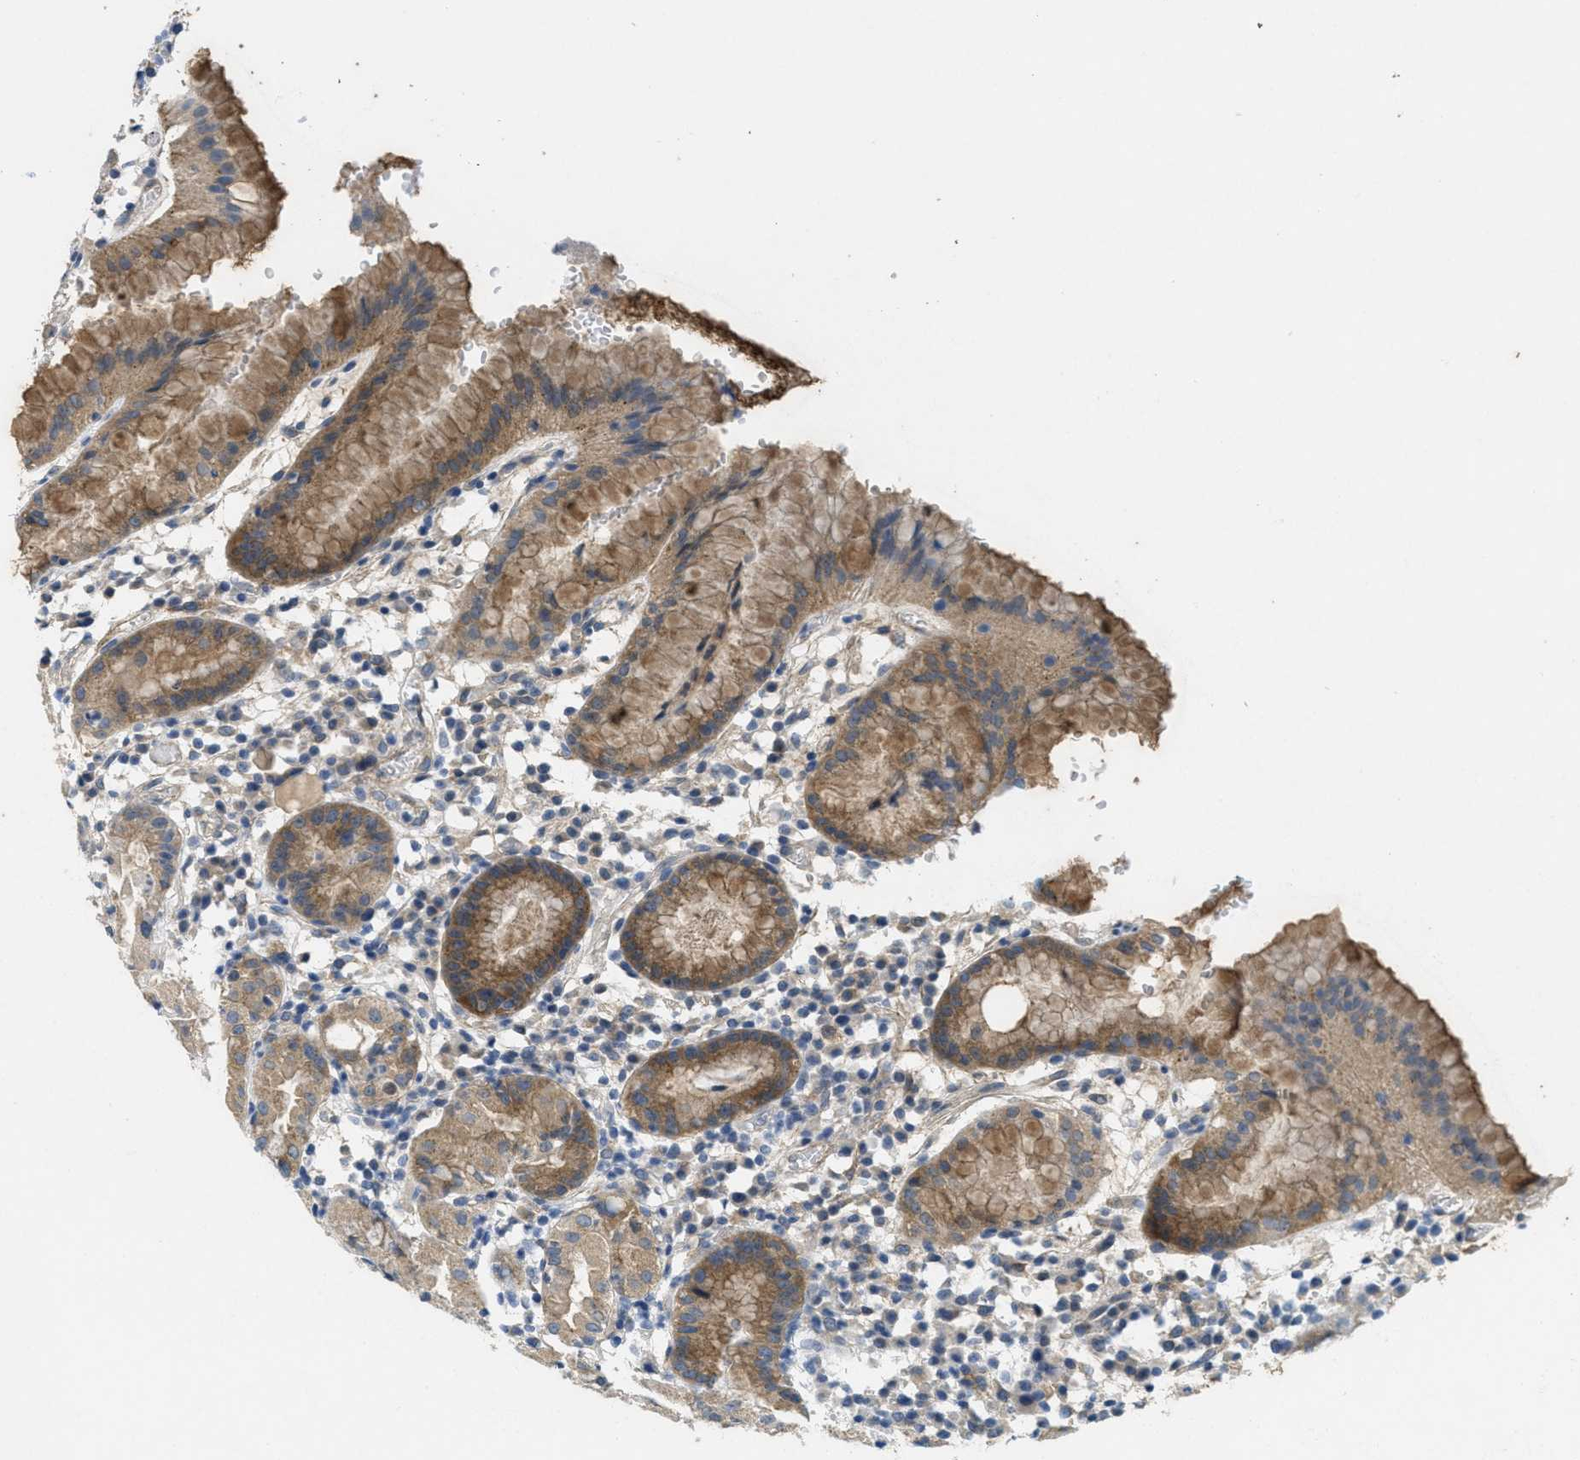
{"staining": {"intensity": "moderate", "quantity": "<25%", "location": "cytoplasmic/membranous"}, "tissue": "stomach", "cell_type": "Glandular cells", "image_type": "normal", "snomed": [{"axis": "morphology", "description": "Normal tissue, NOS"}, {"axis": "topography", "description": "Stomach"}, {"axis": "topography", "description": "Stomach, lower"}], "caption": "Immunohistochemistry image of unremarkable stomach stained for a protein (brown), which shows low levels of moderate cytoplasmic/membranous expression in approximately <25% of glandular cells.", "gene": "ZFYVE9", "patient": {"sex": "female", "age": 75}}